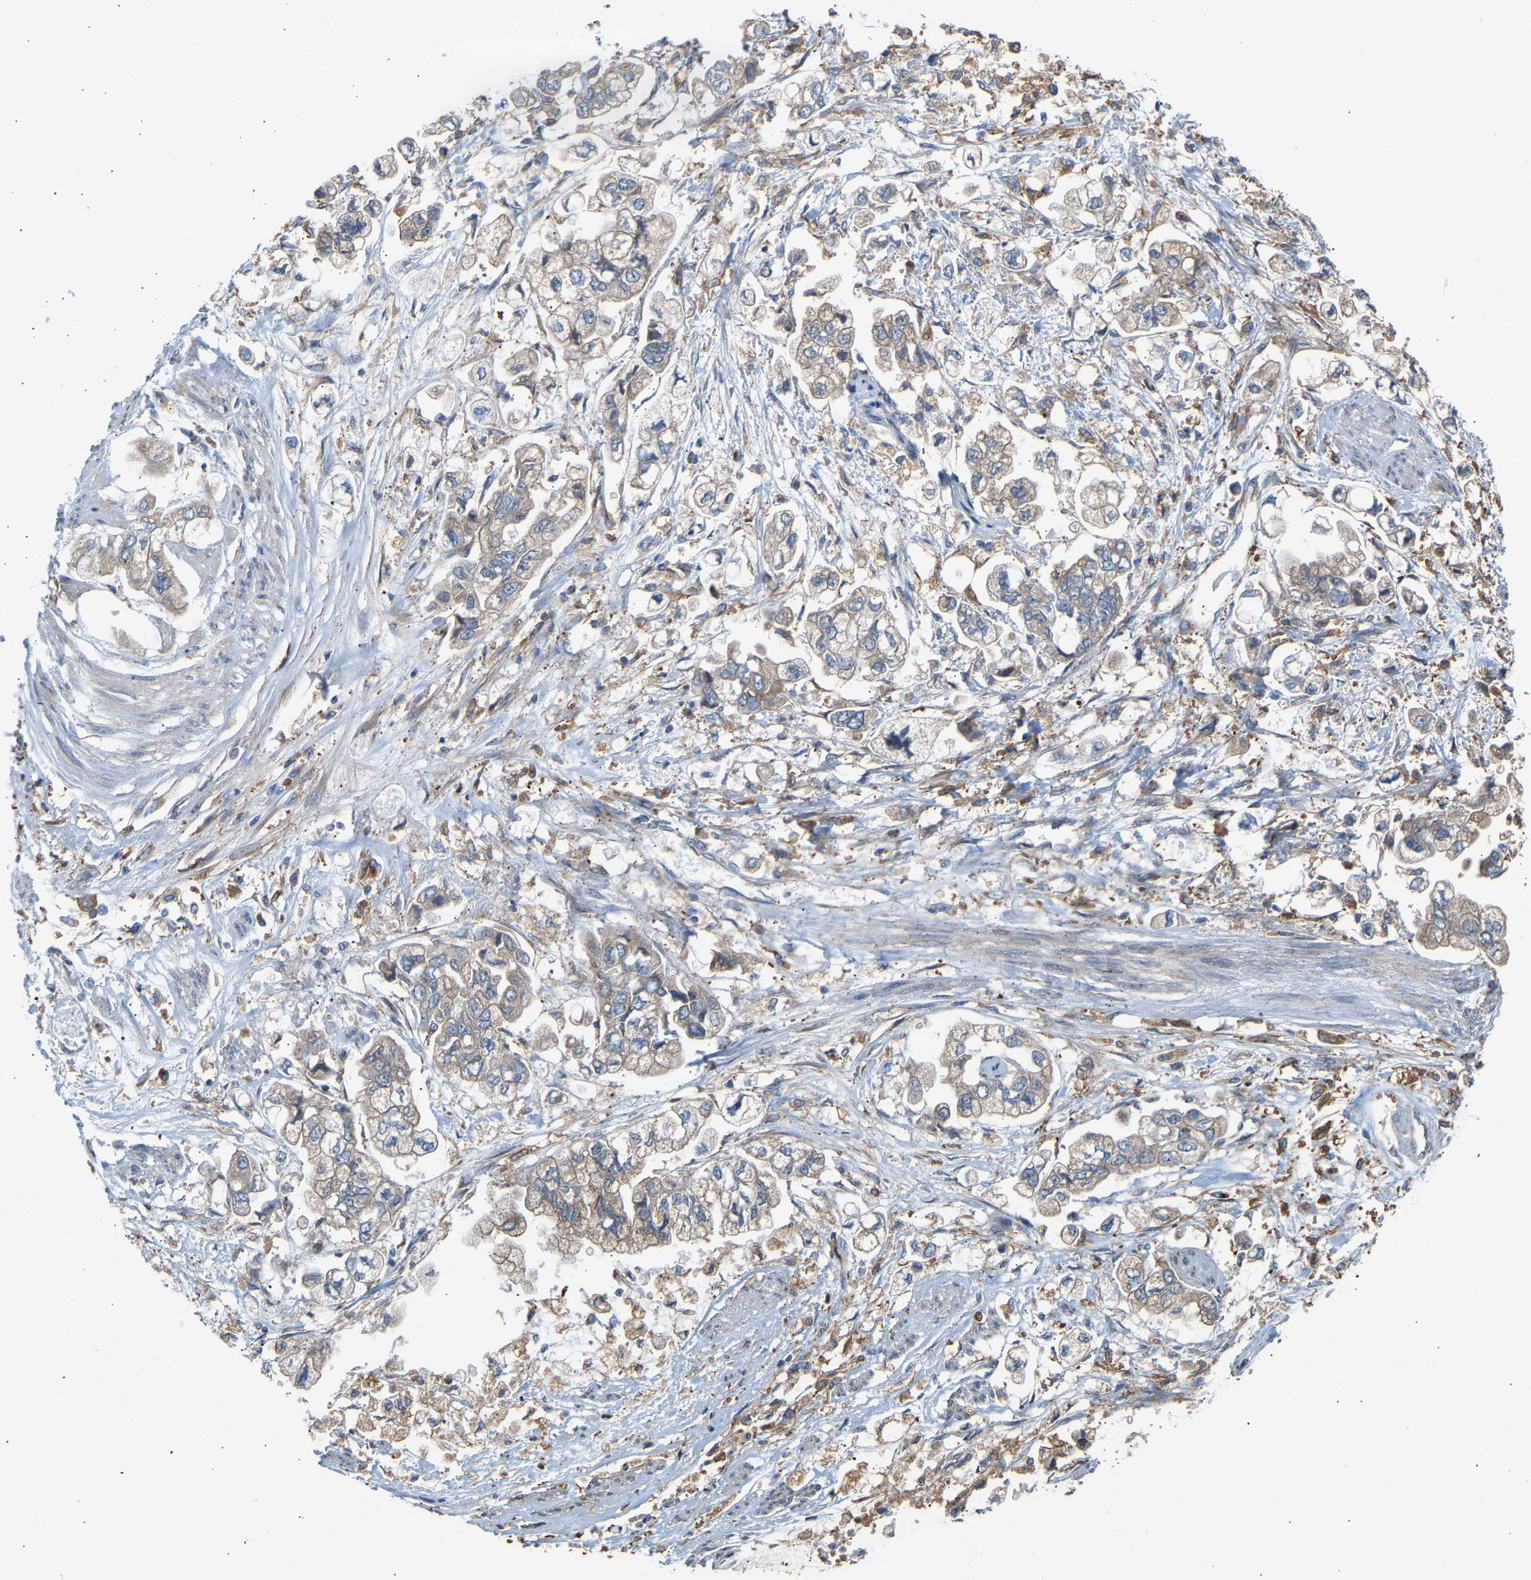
{"staining": {"intensity": "negative", "quantity": "none", "location": "none"}, "tissue": "stomach cancer", "cell_type": "Tumor cells", "image_type": "cancer", "snomed": [{"axis": "morphology", "description": "Normal tissue, NOS"}, {"axis": "morphology", "description": "Adenocarcinoma, NOS"}, {"axis": "topography", "description": "Stomach"}], "caption": "IHC histopathology image of neoplastic tissue: stomach adenocarcinoma stained with DAB shows no significant protein expression in tumor cells. The staining is performed using DAB (3,3'-diaminobenzidine) brown chromogen with nuclei counter-stained in using hematoxylin.", "gene": "GCN1", "patient": {"sex": "male", "age": 62}}